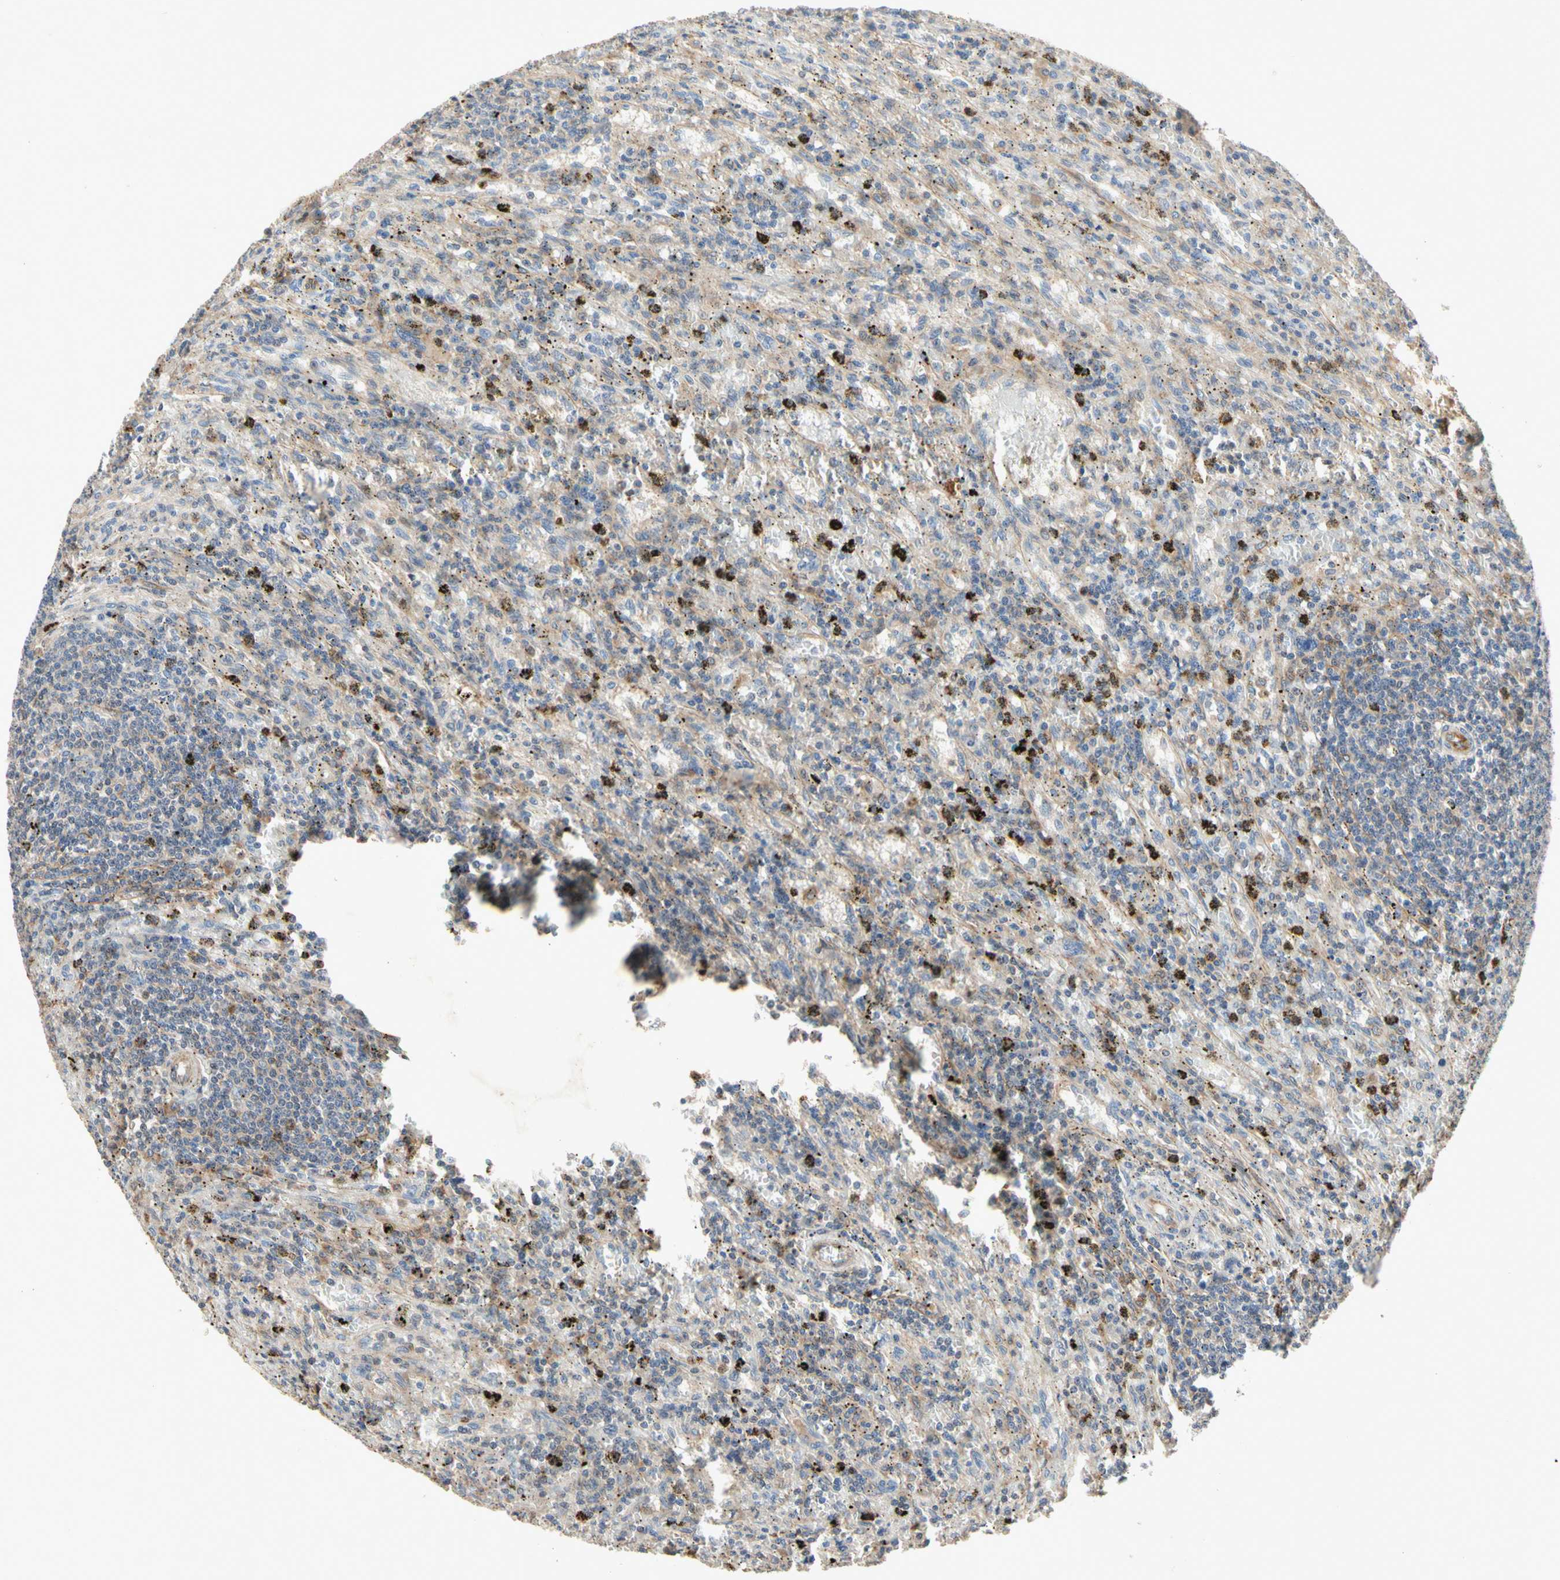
{"staining": {"intensity": "negative", "quantity": "none", "location": "none"}, "tissue": "lymphoma", "cell_type": "Tumor cells", "image_type": "cancer", "snomed": [{"axis": "morphology", "description": "Malignant lymphoma, non-Hodgkin's type, Low grade"}, {"axis": "topography", "description": "Spleen"}], "caption": "Tumor cells show no significant protein positivity in lymphoma.", "gene": "CRTAC1", "patient": {"sex": "male", "age": 76}}